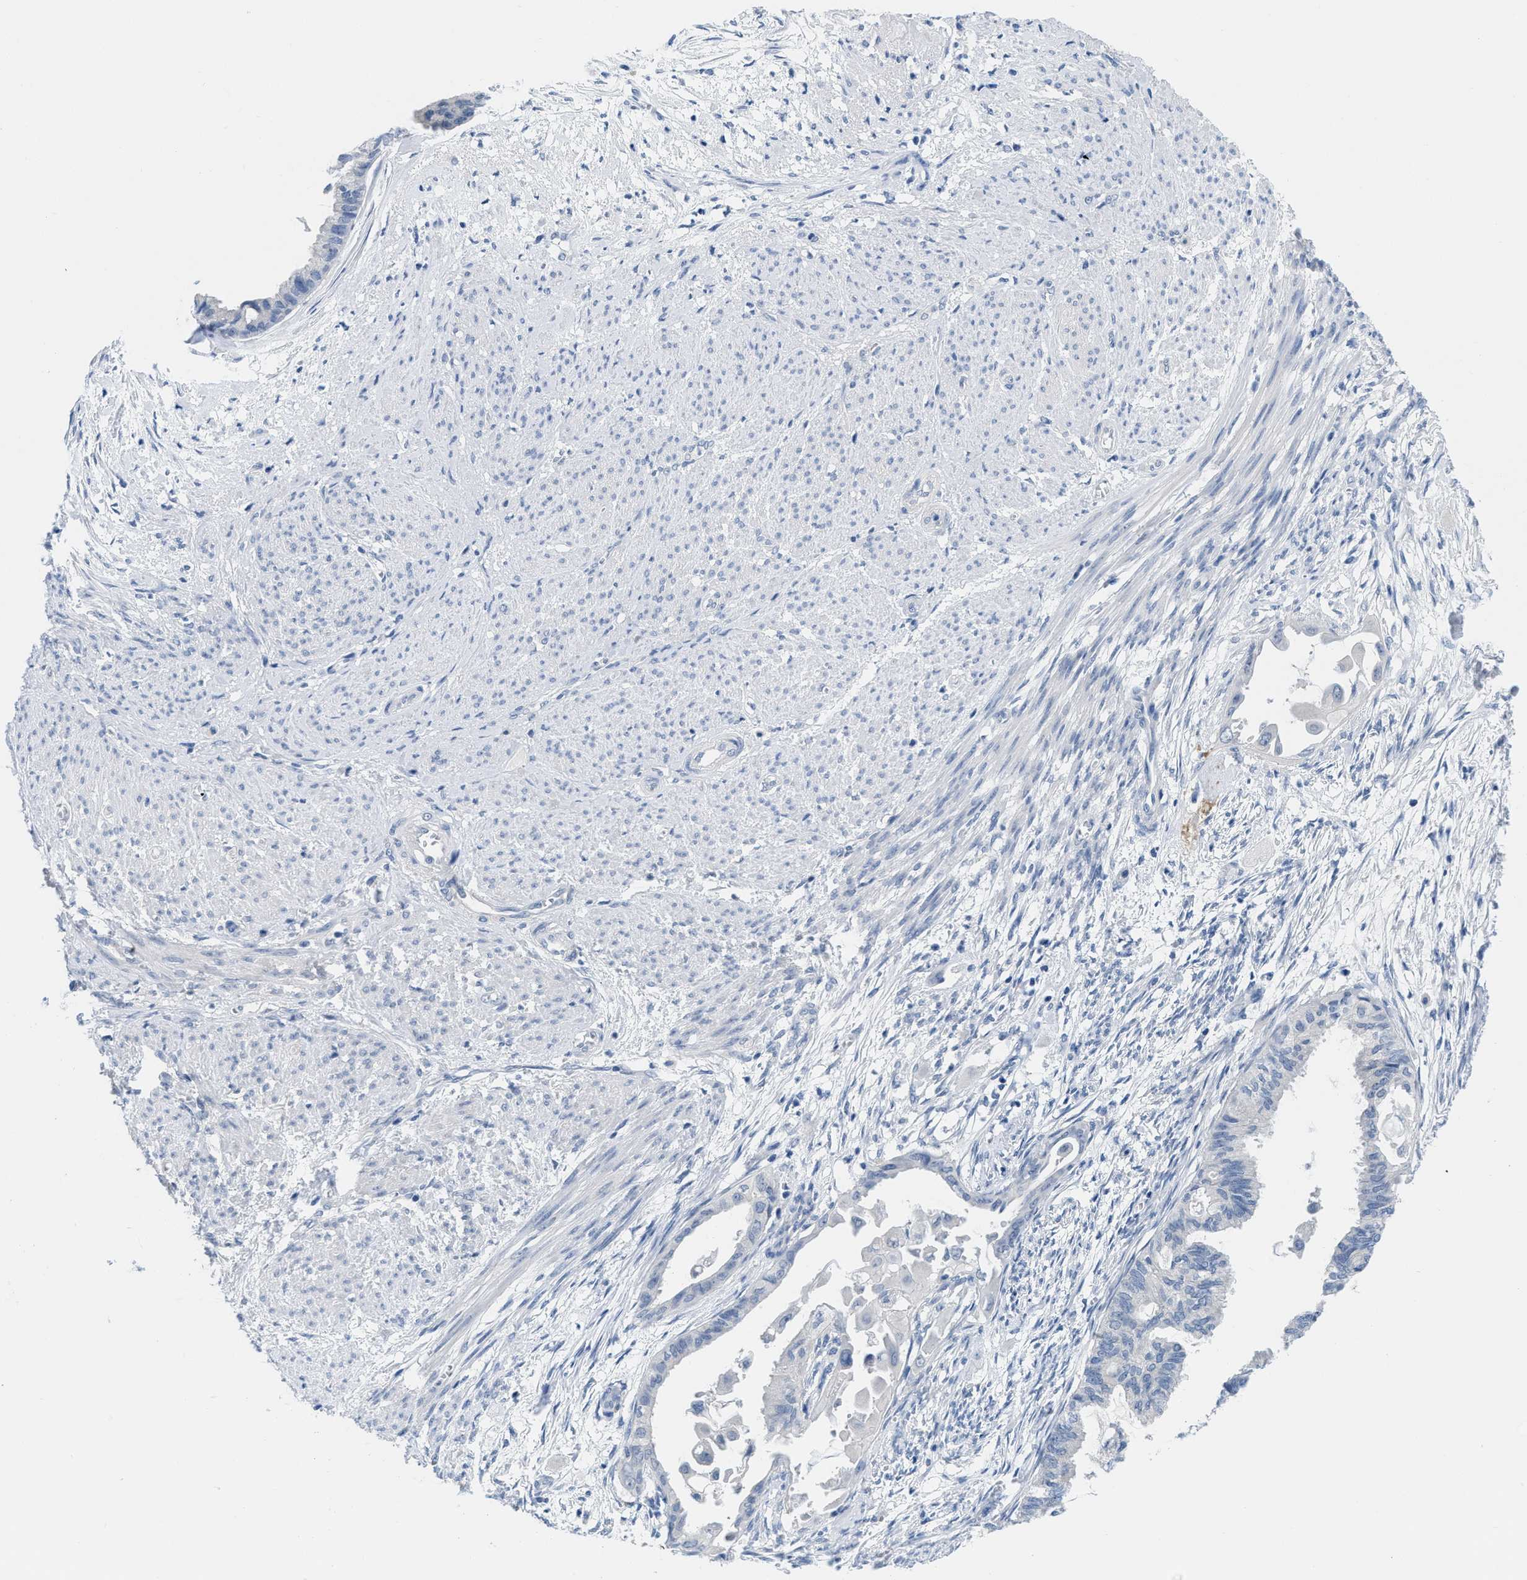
{"staining": {"intensity": "negative", "quantity": "none", "location": "none"}, "tissue": "cervical cancer", "cell_type": "Tumor cells", "image_type": "cancer", "snomed": [{"axis": "morphology", "description": "Normal tissue, NOS"}, {"axis": "morphology", "description": "Adenocarcinoma, NOS"}, {"axis": "topography", "description": "Cervix"}, {"axis": "topography", "description": "Endometrium"}], "caption": "This is an immunohistochemistry (IHC) photomicrograph of cervical adenocarcinoma. There is no positivity in tumor cells.", "gene": "PYY", "patient": {"sex": "female", "age": 86}}